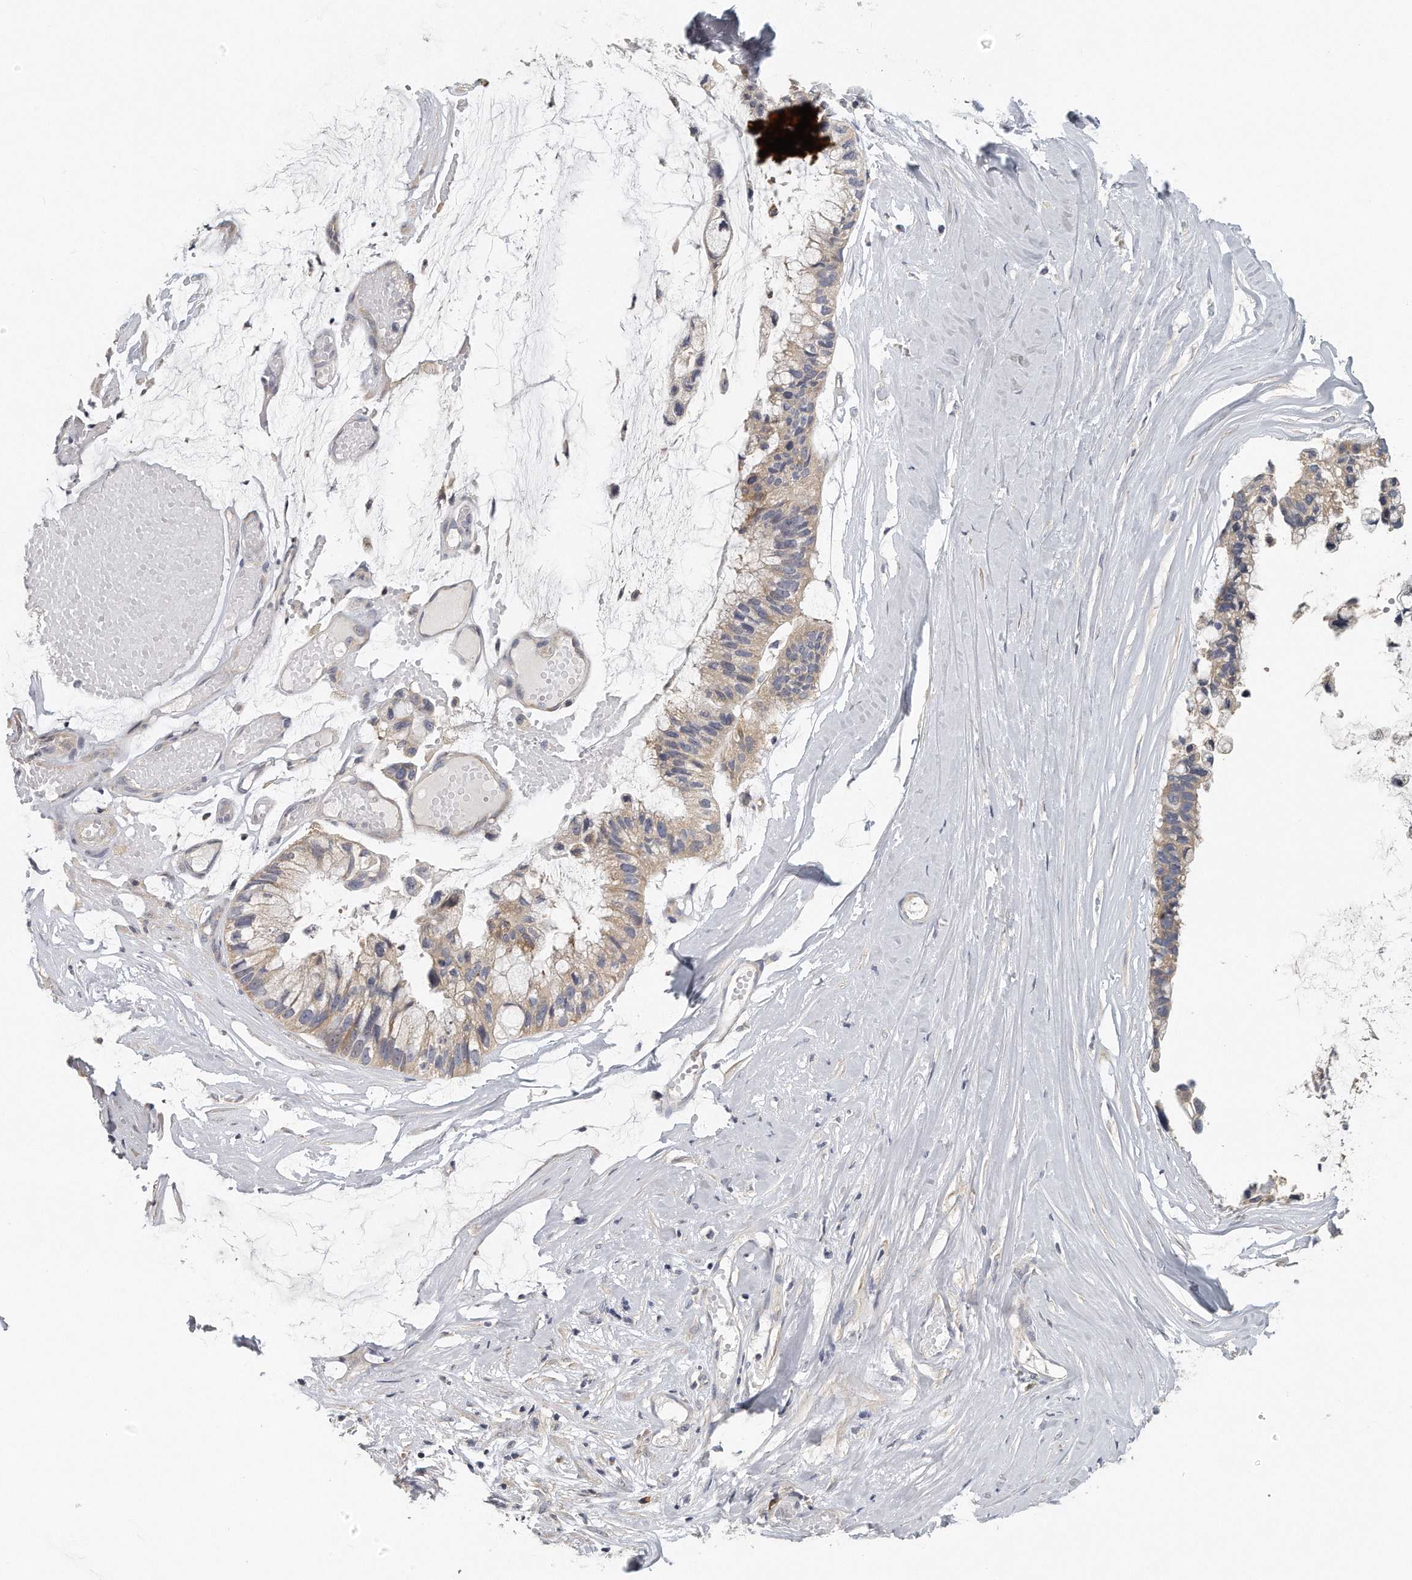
{"staining": {"intensity": "weak", "quantity": "<25%", "location": "cytoplasmic/membranous"}, "tissue": "ovarian cancer", "cell_type": "Tumor cells", "image_type": "cancer", "snomed": [{"axis": "morphology", "description": "Cystadenocarcinoma, mucinous, NOS"}, {"axis": "topography", "description": "Ovary"}], "caption": "Mucinous cystadenocarcinoma (ovarian) stained for a protein using immunohistochemistry reveals no expression tumor cells.", "gene": "EIF3I", "patient": {"sex": "female", "age": 39}}